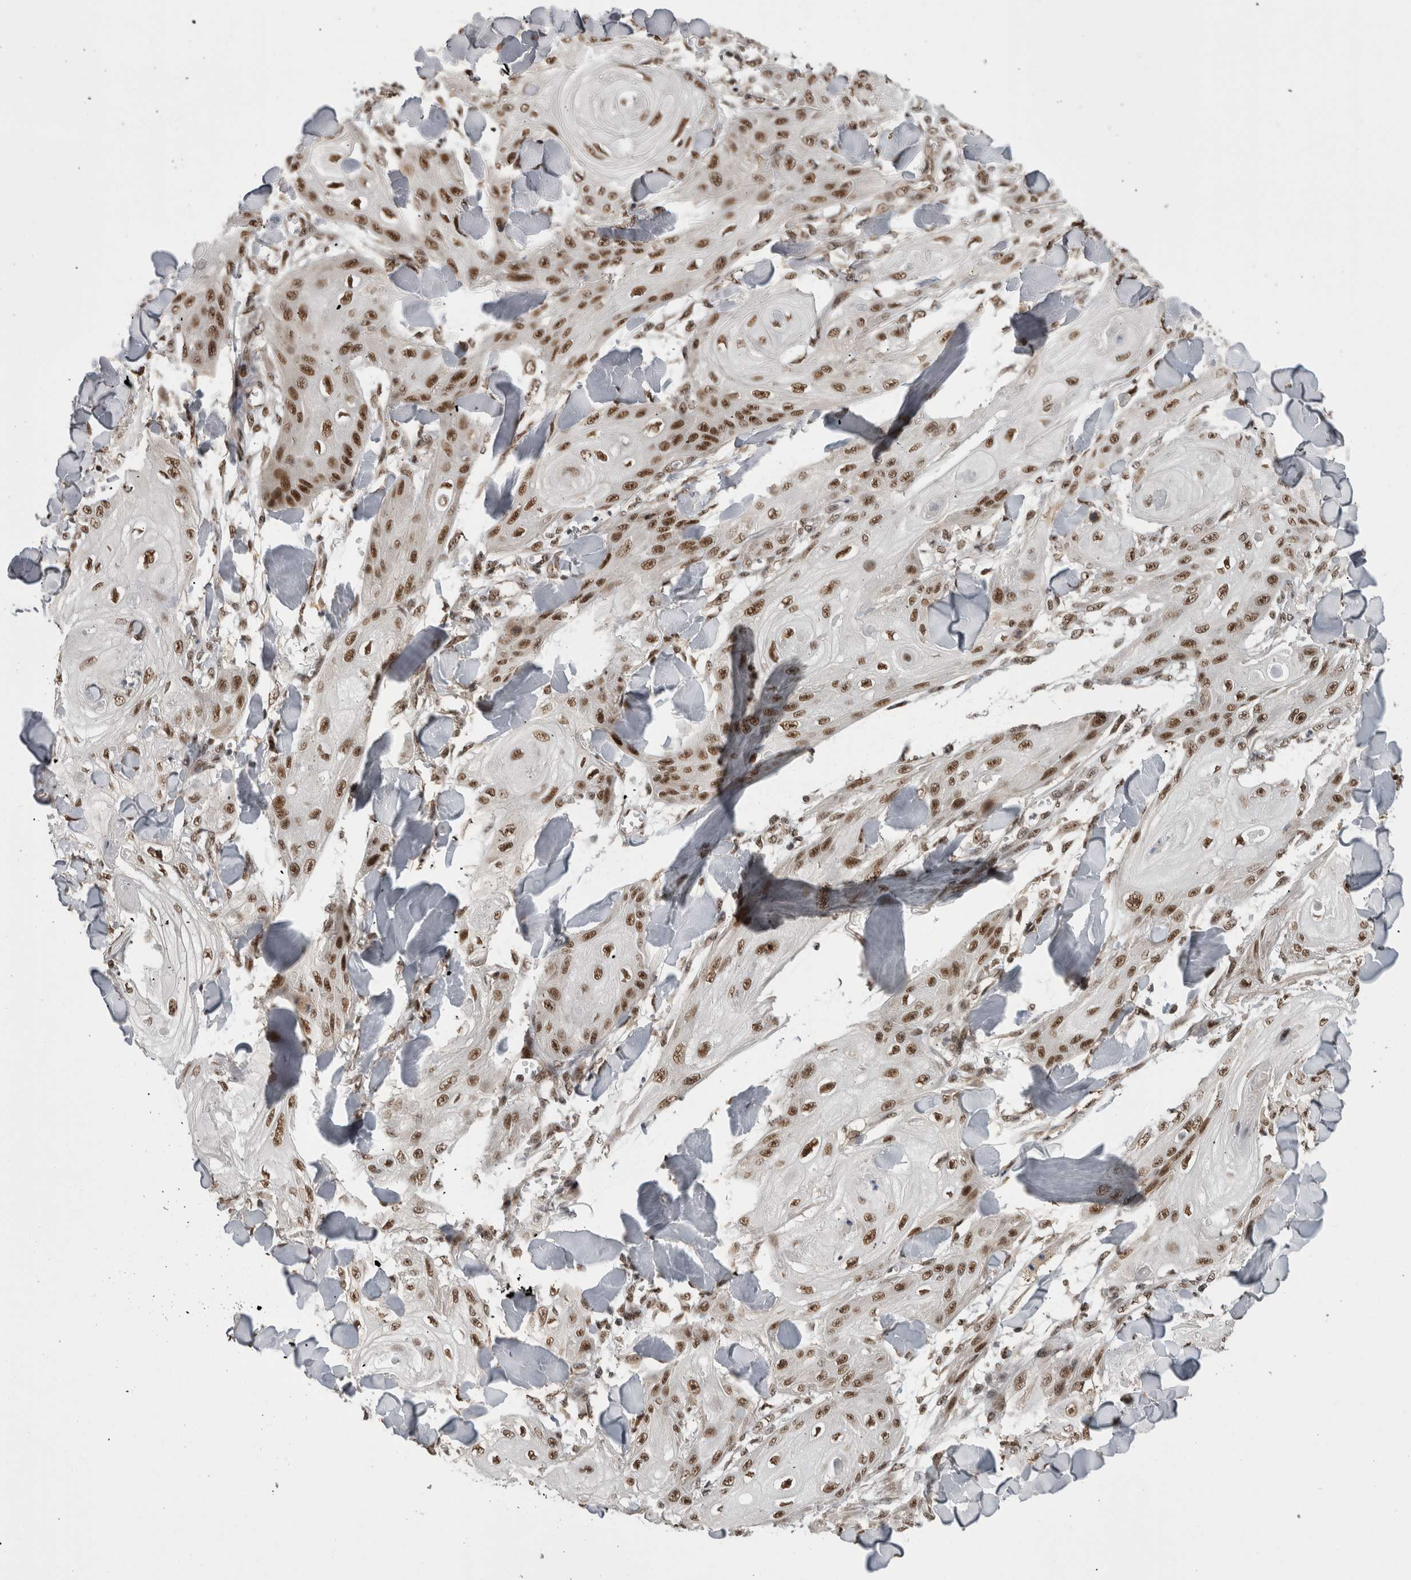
{"staining": {"intensity": "moderate", "quantity": ">75%", "location": "nuclear"}, "tissue": "skin cancer", "cell_type": "Tumor cells", "image_type": "cancer", "snomed": [{"axis": "morphology", "description": "Squamous cell carcinoma, NOS"}, {"axis": "topography", "description": "Skin"}], "caption": "Protein expression by IHC shows moderate nuclear positivity in about >75% of tumor cells in skin cancer (squamous cell carcinoma). Ihc stains the protein of interest in brown and the nuclei are stained blue.", "gene": "CPSF2", "patient": {"sex": "male", "age": 74}}